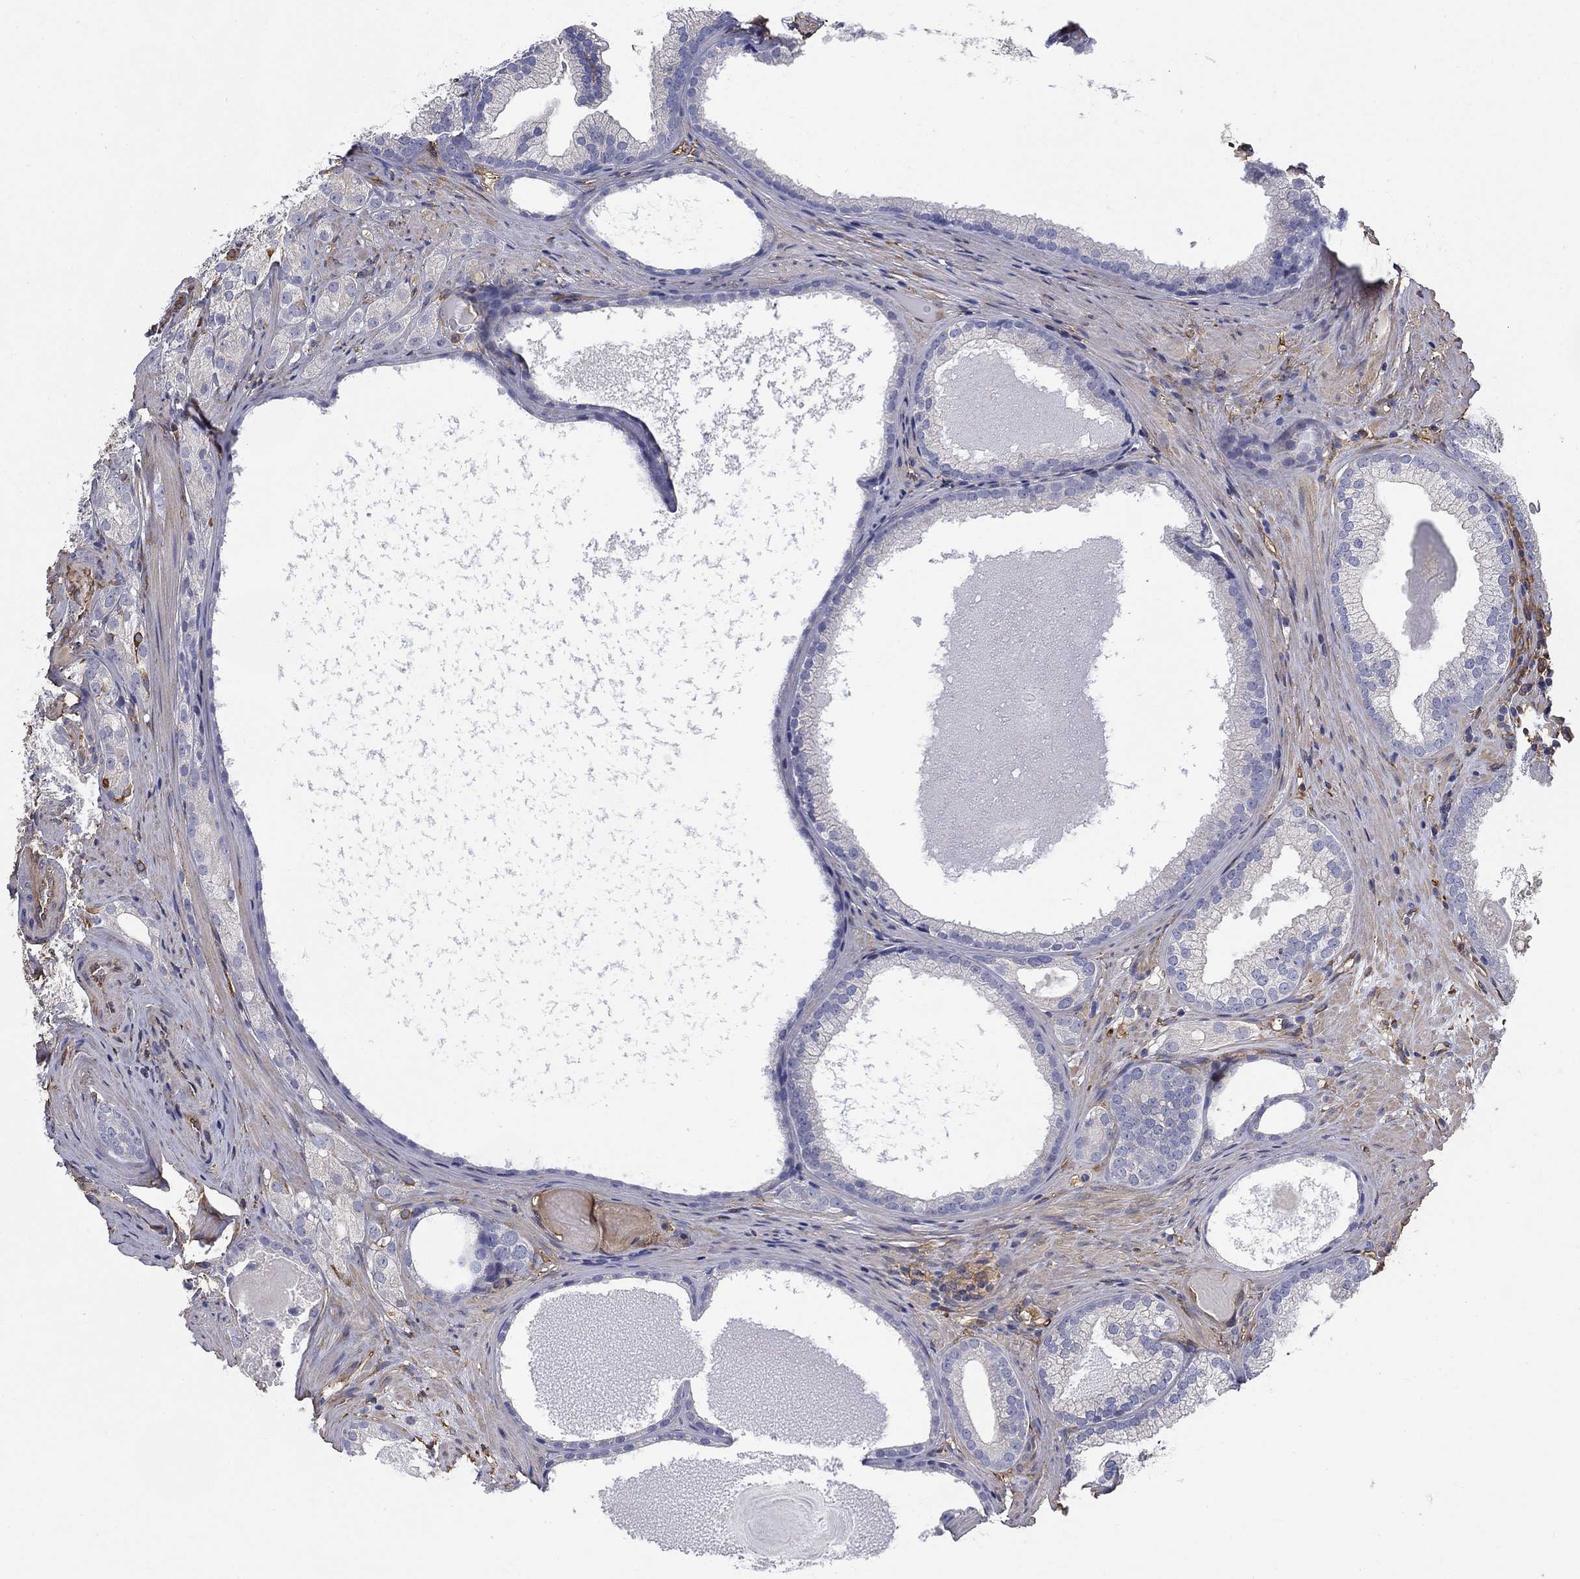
{"staining": {"intensity": "negative", "quantity": "none", "location": "none"}, "tissue": "prostate cancer", "cell_type": "Tumor cells", "image_type": "cancer", "snomed": [{"axis": "morphology", "description": "Adenocarcinoma, High grade"}, {"axis": "topography", "description": "Prostate and seminal vesicle, NOS"}], "caption": "This is a photomicrograph of IHC staining of prostate adenocarcinoma (high-grade), which shows no expression in tumor cells. (DAB (3,3'-diaminobenzidine) IHC with hematoxylin counter stain).", "gene": "DPYSL2", "patient": {"sex": "male", "age": 62}}